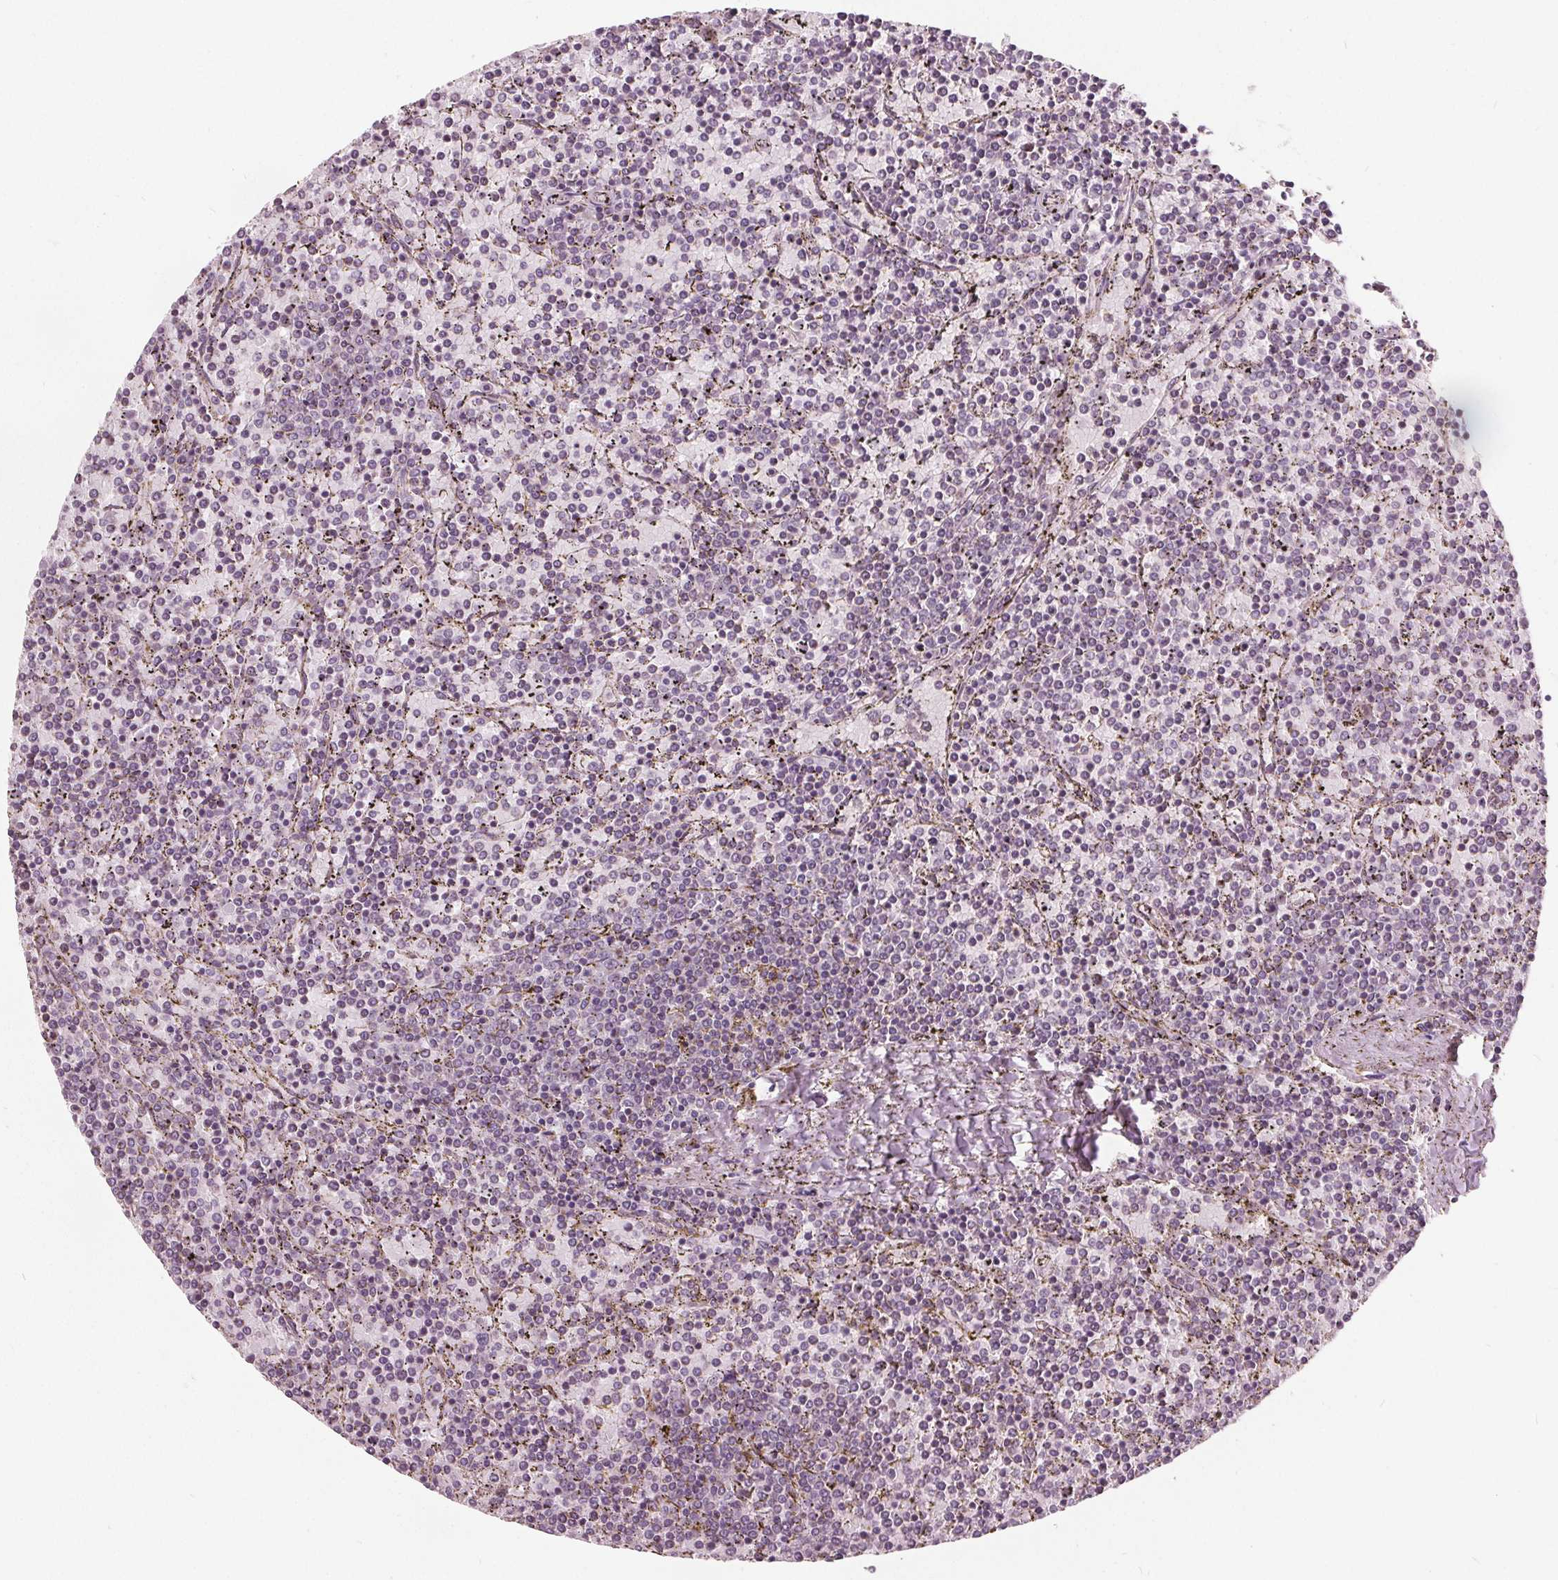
{"staining": {"intensity": "negative", "quantity": "none", "location": "none"}, "tissue": "lymphoma", "cell_type": "Tumor cells", "image_type": "cancer", "snomed": [{"axis": "morphology", "description": "Malignant lymphoma, non-Hodgkin's type, Low grade"}, {"axis": "topography", "description": "Spleen"}], "caption": "This is an IHC histopathology image of lymphoma. There is no staining in tumor cells.", "gene": "ECI2", "patient": {"sex": "female", "age": 77}}